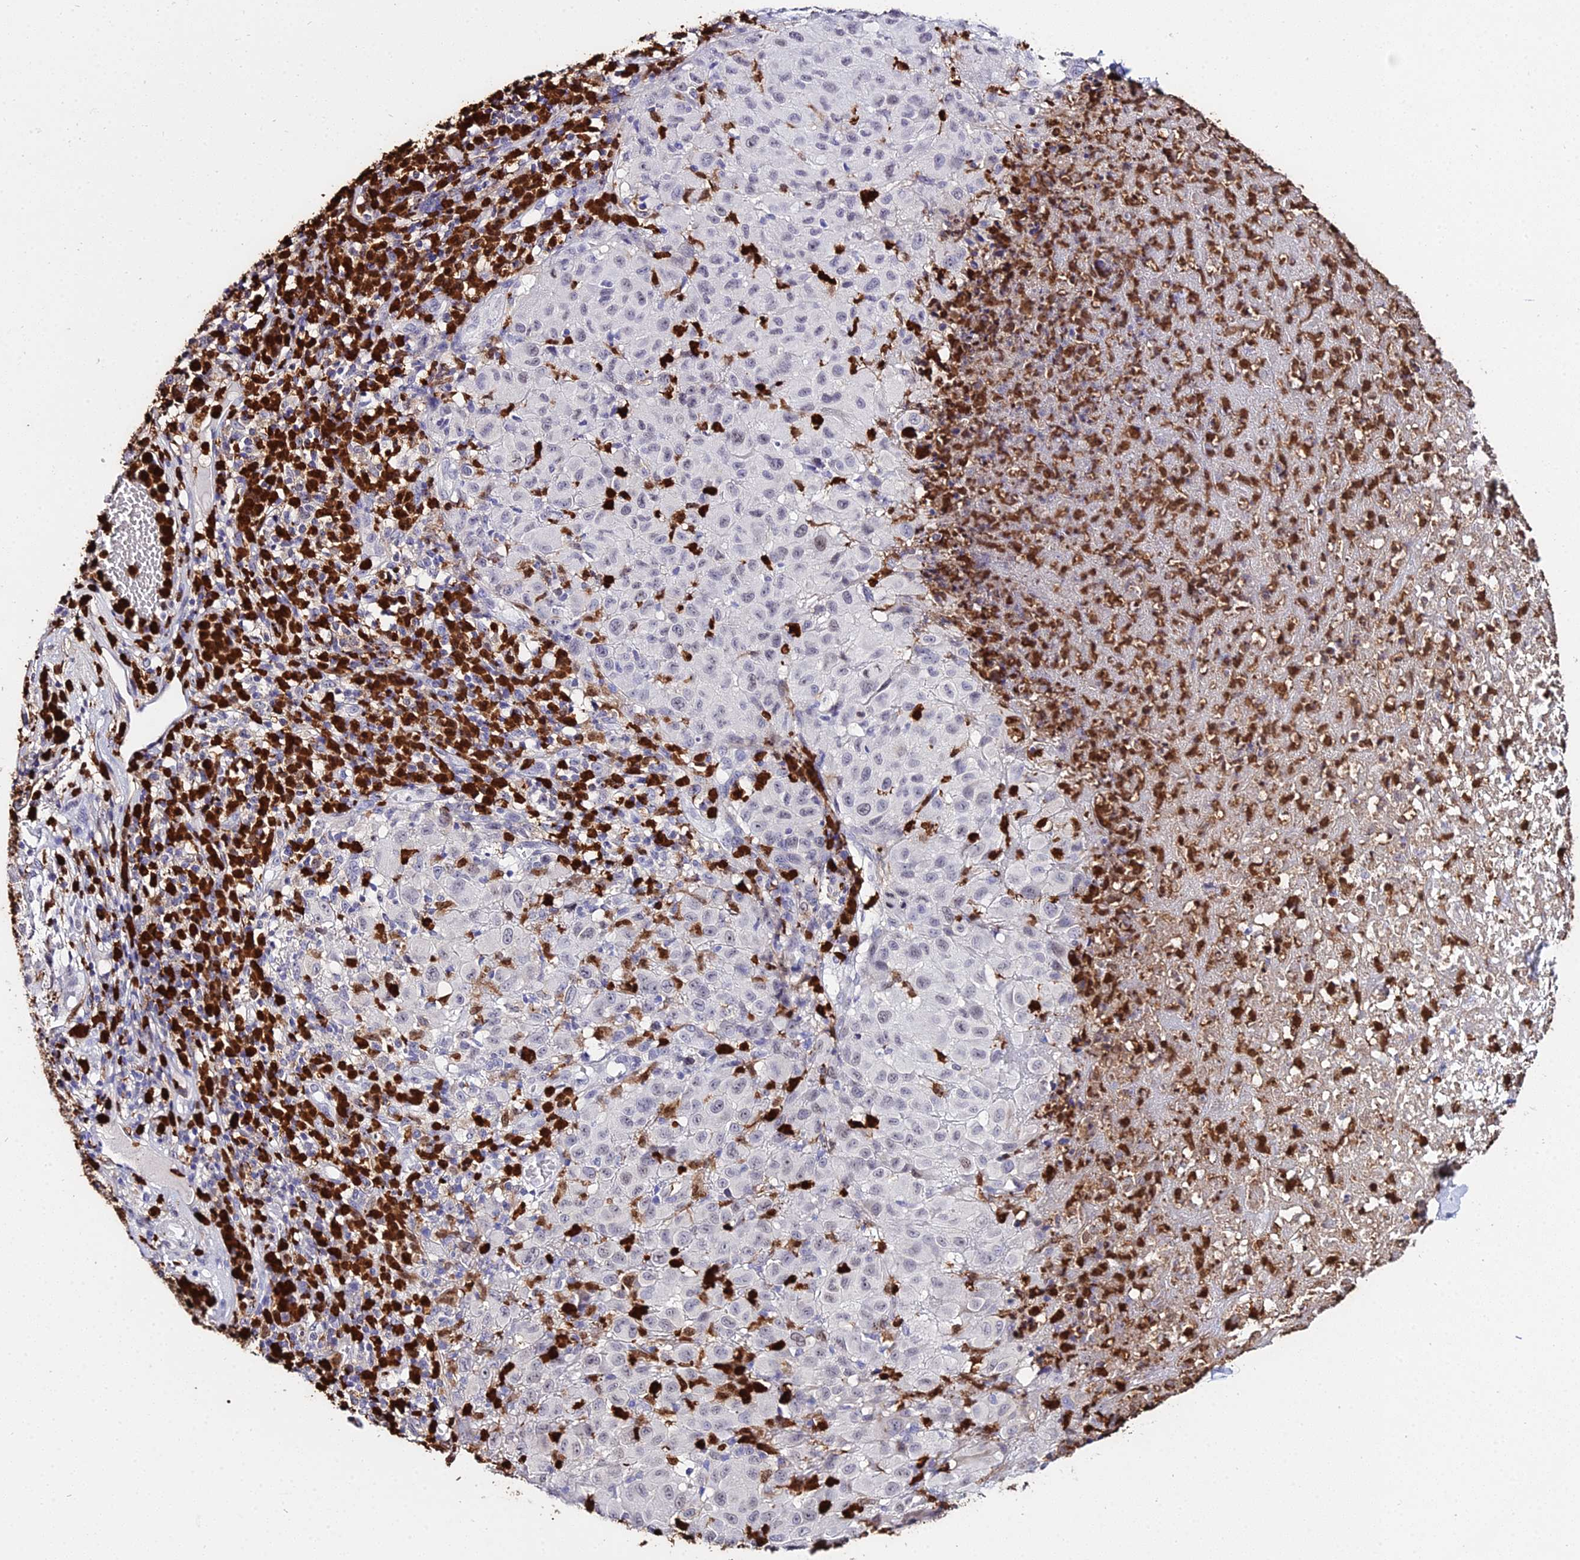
{"staining": {"intensity": "negative", "quantity": "none", "location": "none"}, "tissue": "melanoma", "cell_type": "Tumor cells", "image_type": "cancer", "snomed": [{"axis": "morphology", "description": "Malignant melanoma, NOS"}, {"axis": "topography", "description": "Skin"}], "caption": "High magnification brightfield microscopy of melanoma stained with DAB (3,3'-diaminobenzidine) (brown) and counterstained with hematoxylin (blue): tumor cells show no significant staining.", "gene": "MCM10", "patient": {"sex": "male", "age": 73}}